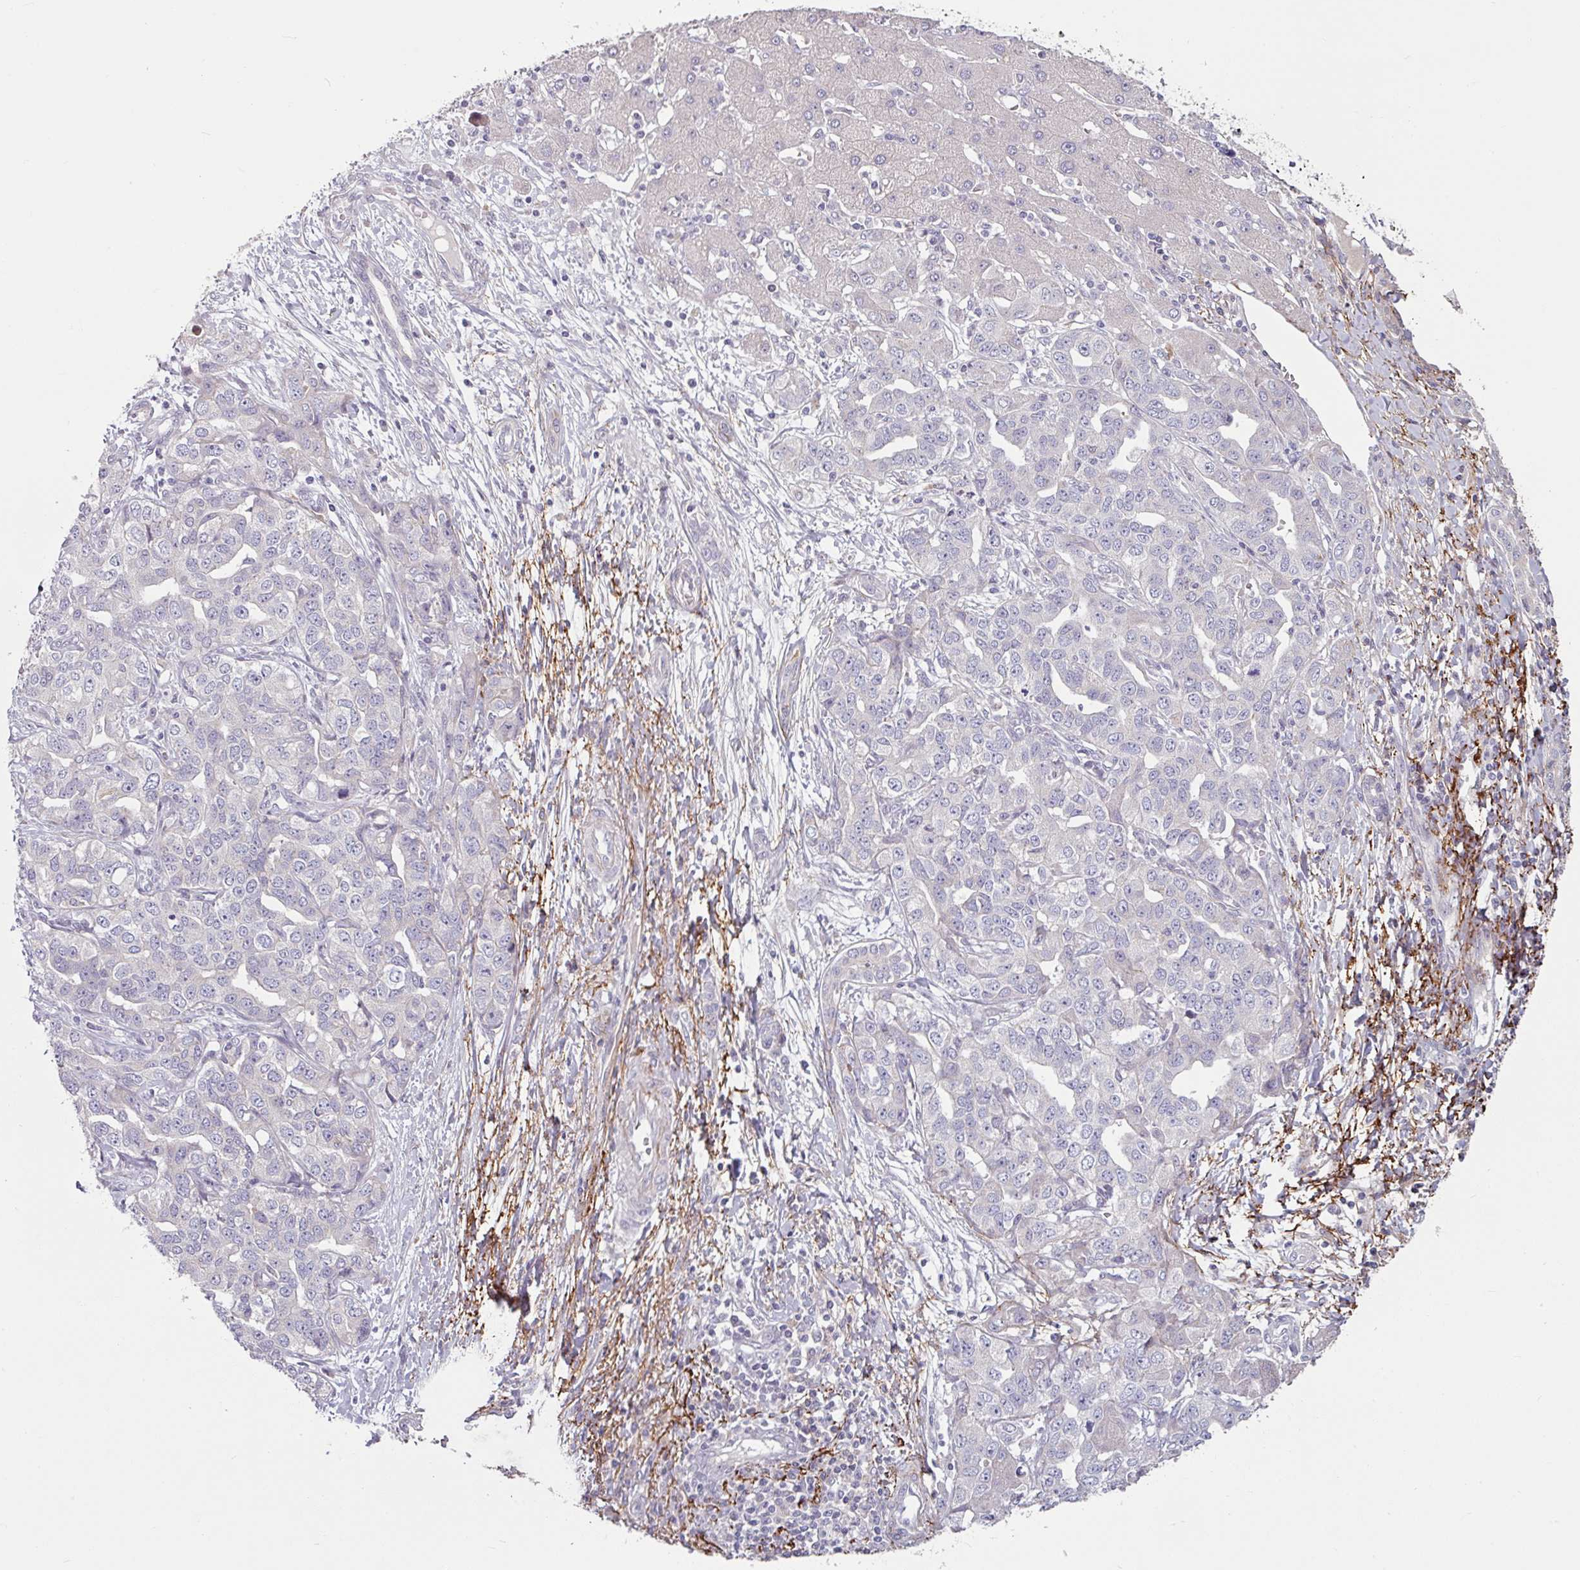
{"staining": {"intensity": "negative", "quantity": "none", "location": "none"}, "tissue": "liver cancer", "cell_type": "Tumor cells", "image_type": "cancer", "snomed": [{"axis": "morphology", "description": "Cholangiocarcinoma"}, {"axis": "topography", "description": "Liver"}], "caption": "Immunohistochemistry of human cholangiocarcinoma (liver) demonstrates no positivity in tumor cells.", "gene": "MTMR14", "patient": {"sex": "male", "age": 59}}